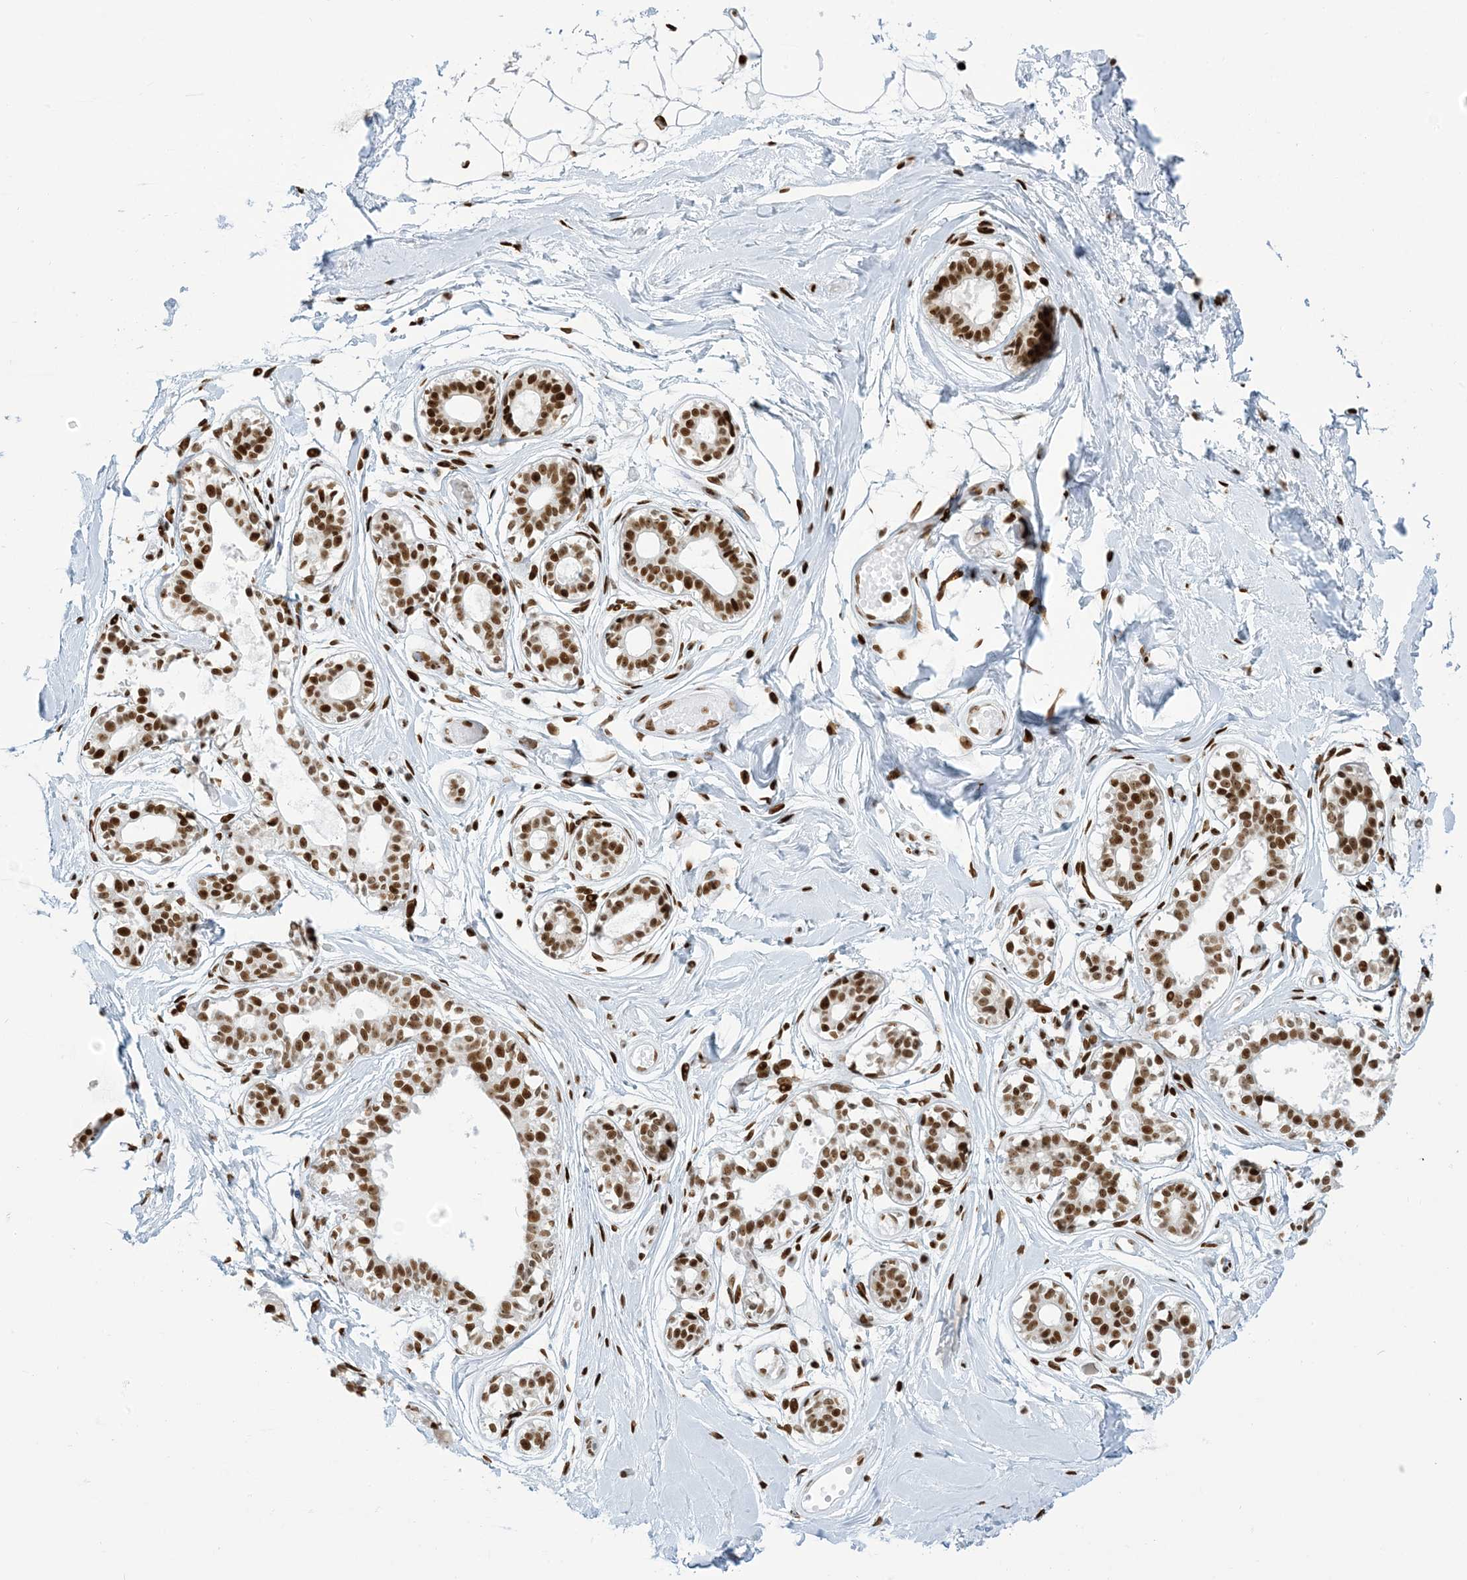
{"staining": {"intensity": "strong", "quantity": ">75%", "location": "nuclear"}, "tissue": "breast", "cell_type": "Adipocytes", "image_type": "normal", "snomed": [{"axis": "morphology", "description": "Normal tissue, NOS"}, {"axis": "topography", "description": "Breast"}], "caption": "Adipocytes display high levels of strong nuclear positivity in about >75% of cells in benign breast. The staining is performed using DAB (3,3'-diaminobenzidine) brown chromogen to label protein expression. The nuclei are counter-stained blue using hematoxylin.", "gene": "STAG1", "patient": {"sex": "female", "age": 45}}